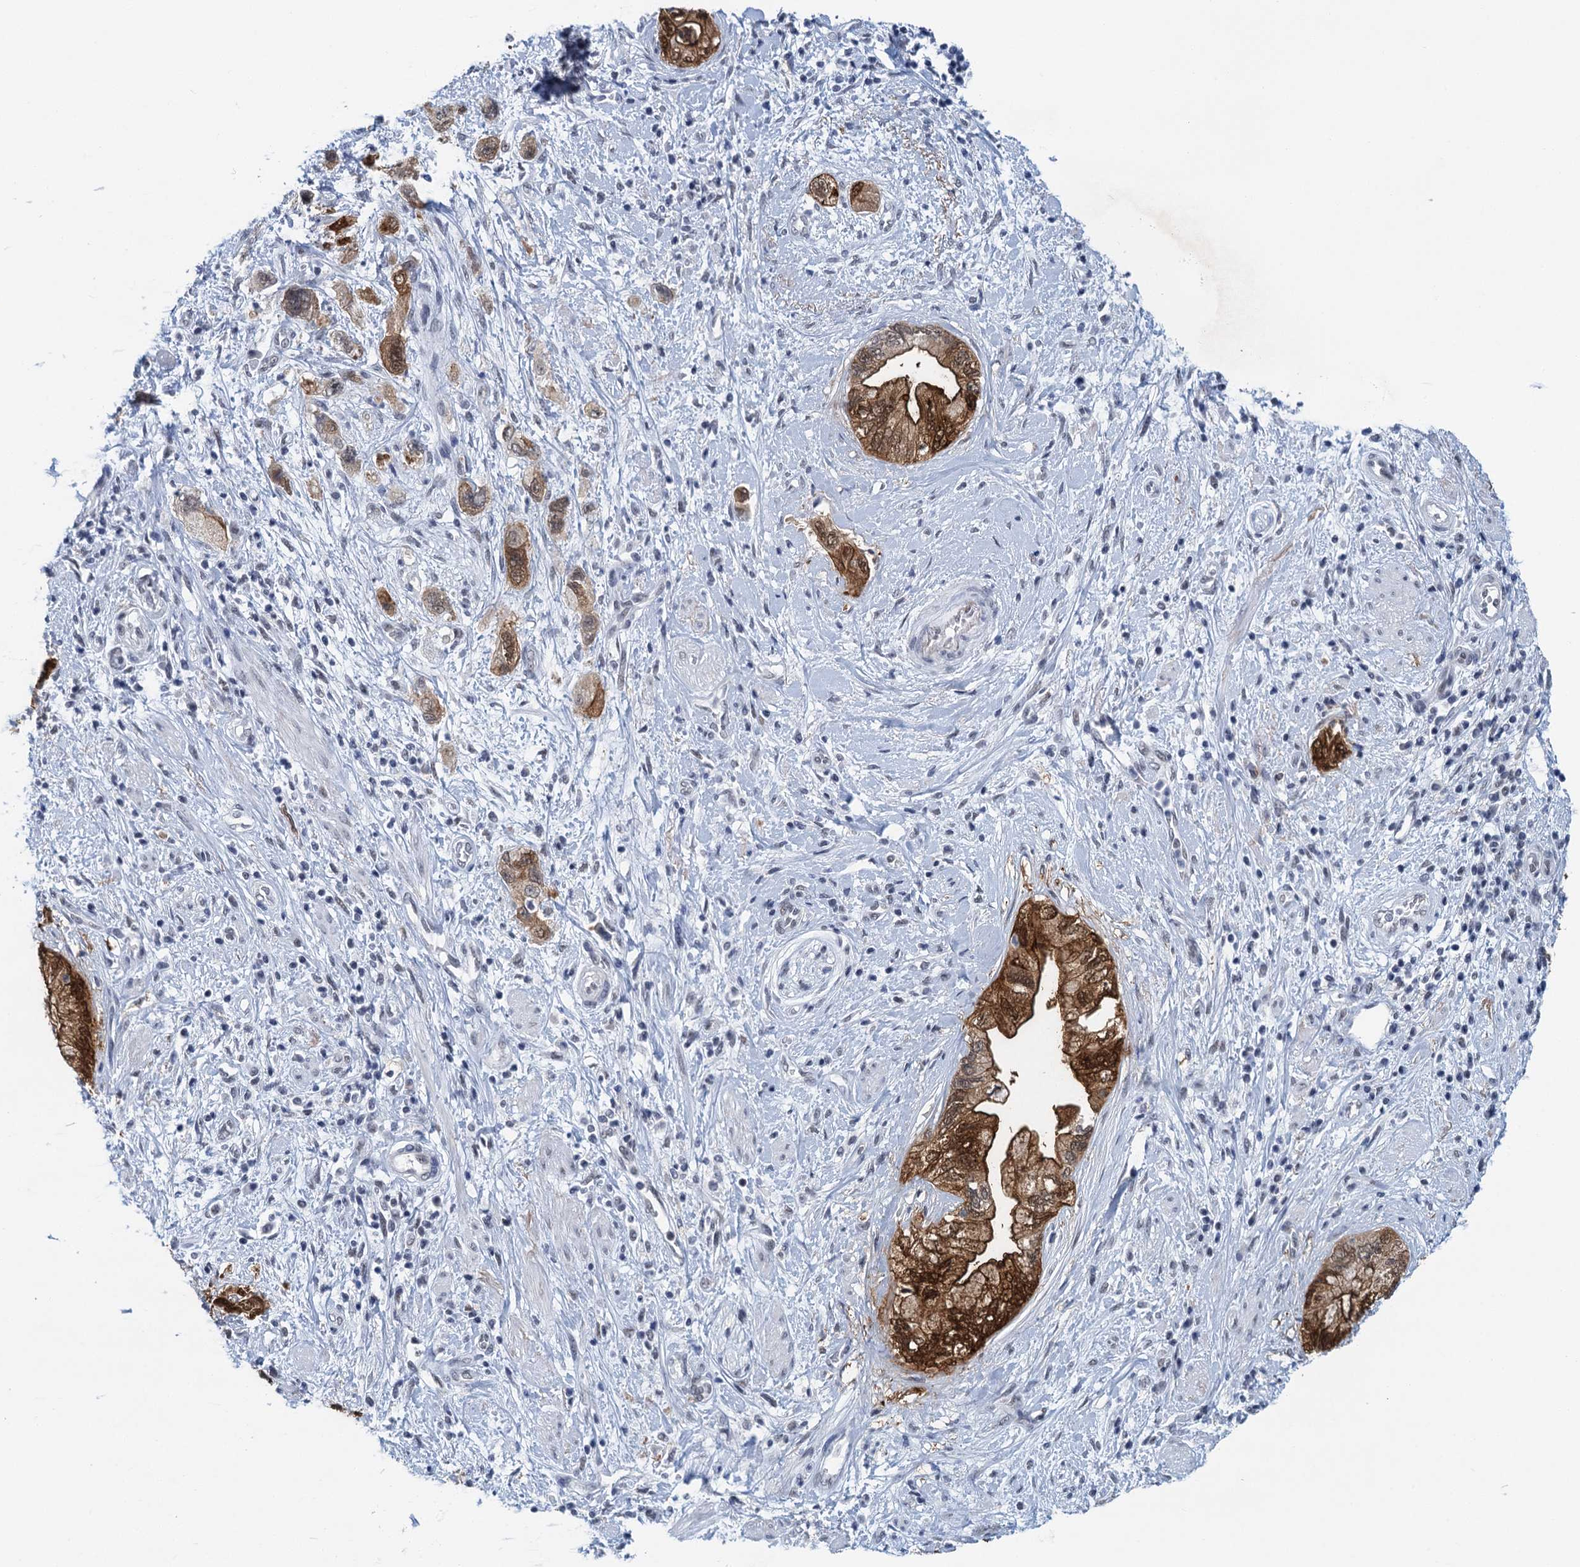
{"staining": {"intensity": "strong", "quantity": ">75%", "location": "cytoplasmic/membranous,nuclear"}, "tissue": "pancreatic cancer", "cell_type": "Tumor cells", "image_type": "cancer", "snomed": [{"axis": "morphology", "description": "Adenocarcinoma, NOS"}, {"axis": "topography", "description": "Pancreas"}], "caption": "Tumor cells reveal high levels of strong cytoplasmic/membranous and nuclear positivity in approximately >75% of cells in pancreatic cancer.", "gene": "EPS8L1", "patient": {"sex": "female", "age": 73}}